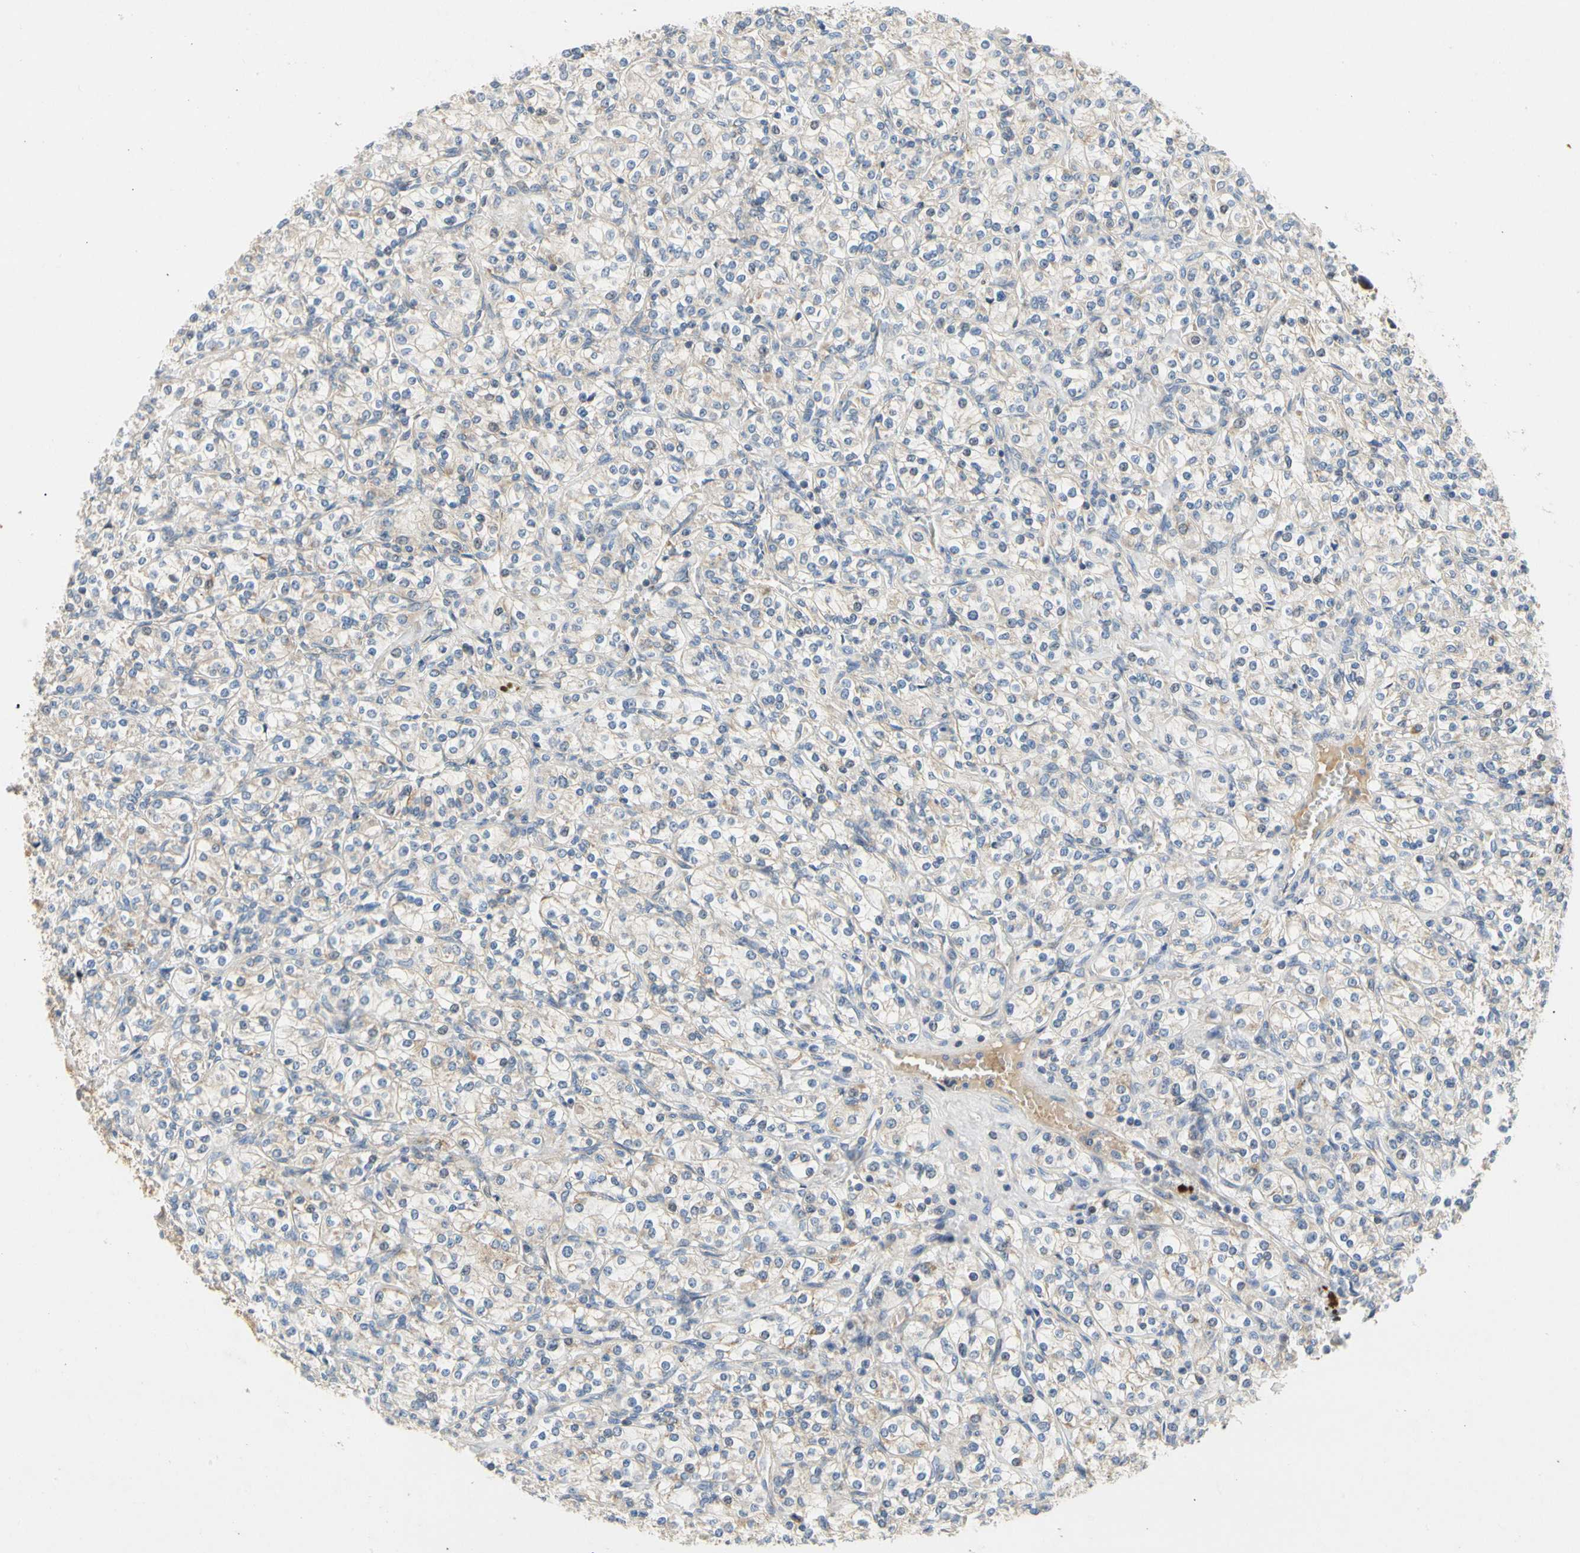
{"staining": {"intensity": "negative", "quantity": "none", "location": "none"}, "tissue": "renal cancer", "cell_type": "Tumor cells", "image_type": "cancer", "snomed": [{"axis": "morphology", "description": "Adenocarcinoma, NOS"}, {"axis": "topography", "description": "Kidney"}], "caption": "DAB (3,3'-diaminobenzidine) immunohistochemical staining of human adenocarcinoma (renal) exhibits no significant expression in tumor cells.", "gene": "KLHDC8B", "patient": {"sex": "male", "age": 77}}